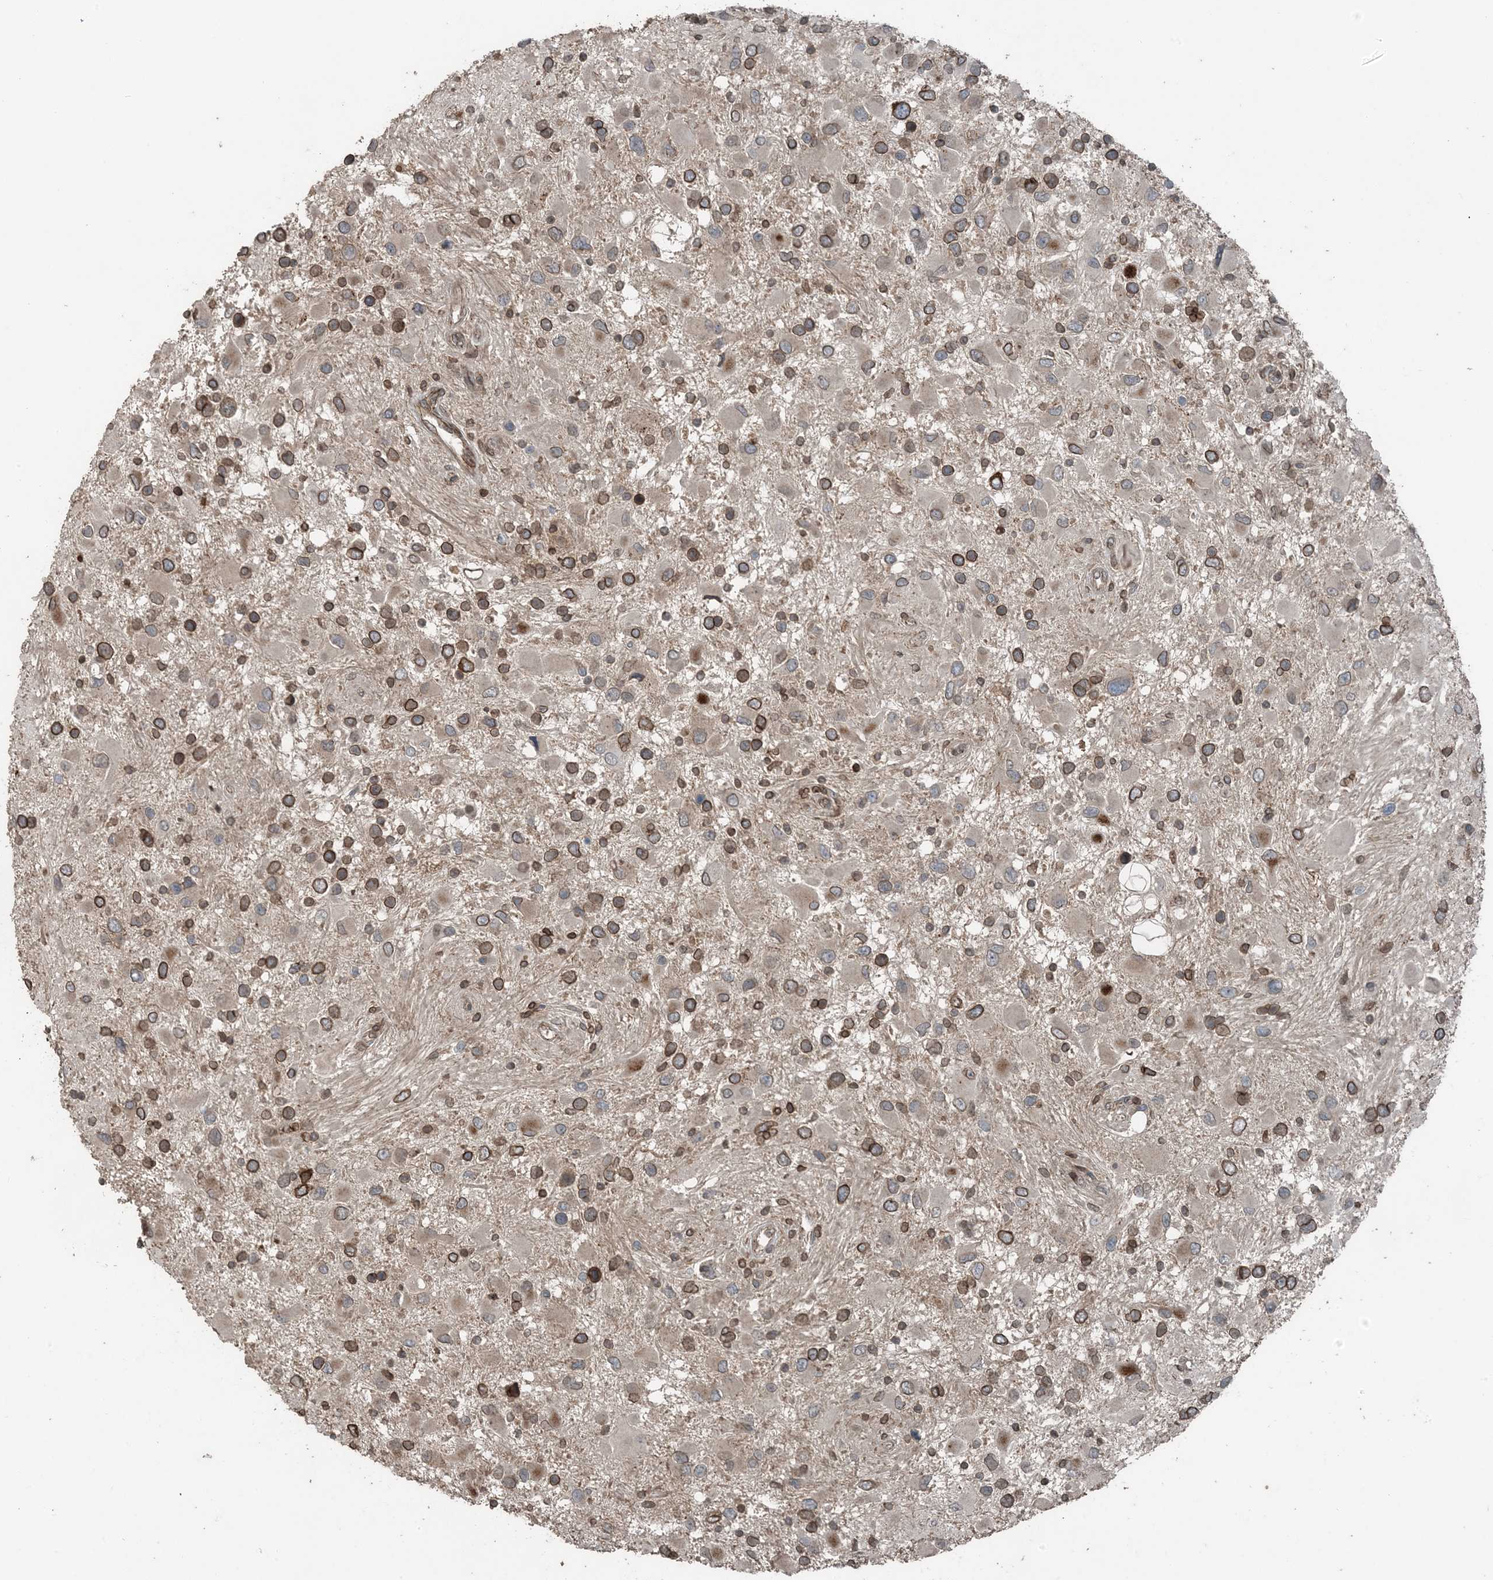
{"staining": {"intensity": "strong", "quantity": ">75%", "location": "cytoplasmic/membranous,nuclear"}, "tissue": "glioma", "cell_type": "Tumor cells", "image_type": "cancer", "snomed": [{"axis": "morphology", "description": "Glioma, malignant, High grade"}, {"axis": "topography", "description": "Brain"}], "caption": "Human malignant glioma (high-grade) stained for a protein (brown) reveals strong cytoplasmic/membranous and nuclear positive positivity in approximately >75% of tumor cells.", "gene": "ZFAND2B", "patient": {"sex": "male", "age": 53}}